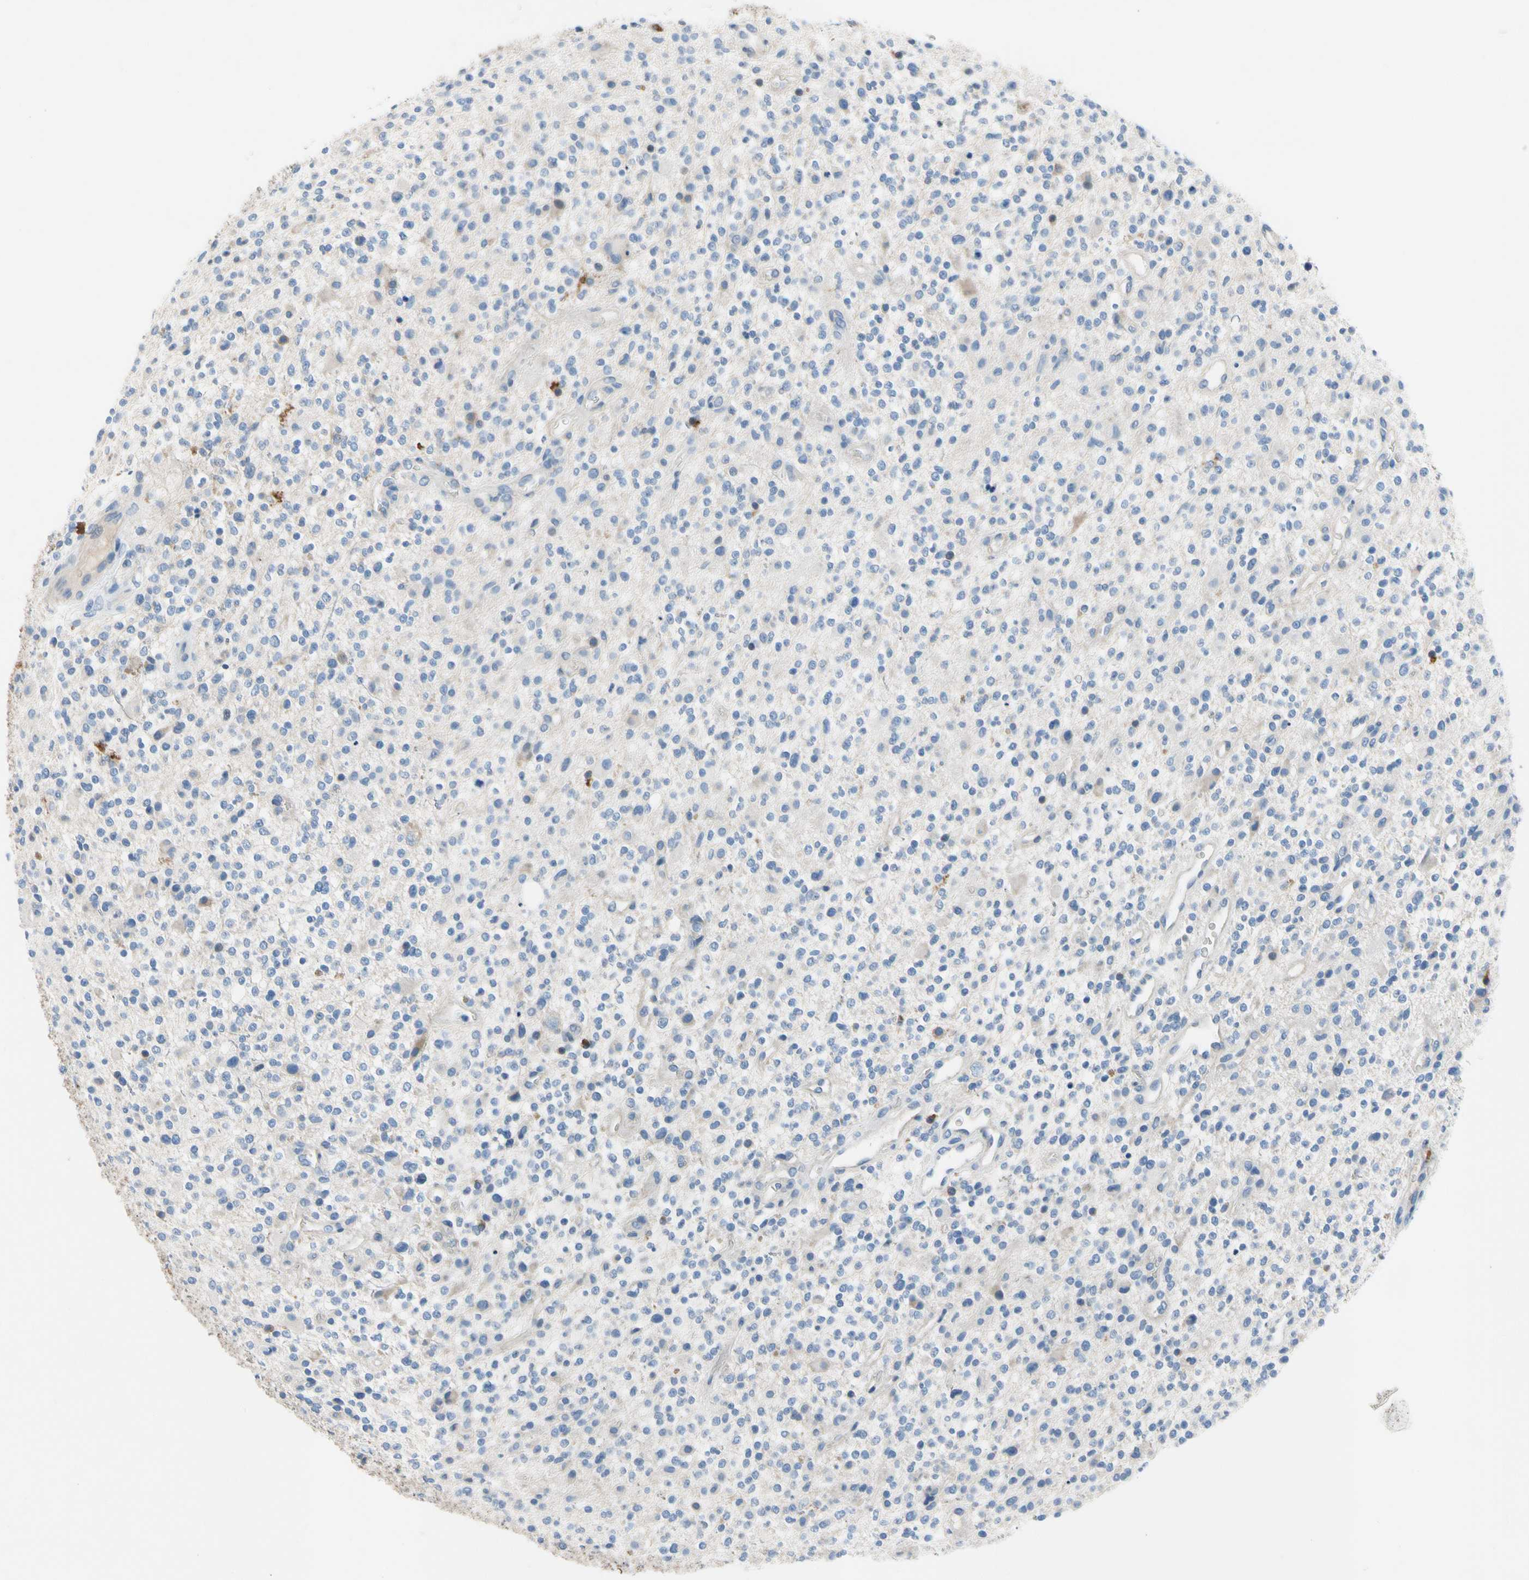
{"staining": {"intensity": "negative", "quantity": "none", "location": "none"}, "tissue": "glioma", "cell_type": "Tumor cells", "image_type": "cancer", "snomed": [{"axis": "morphology", "description": "Glioma, malignant, High grade"}, {"axis": "topography", "description": "Brain"}], "caption": "A histopathology image of human glioma is negative for staining in tumor cells.", "gene": "CA14", "patient": {"sex": "male", "age": 48}}